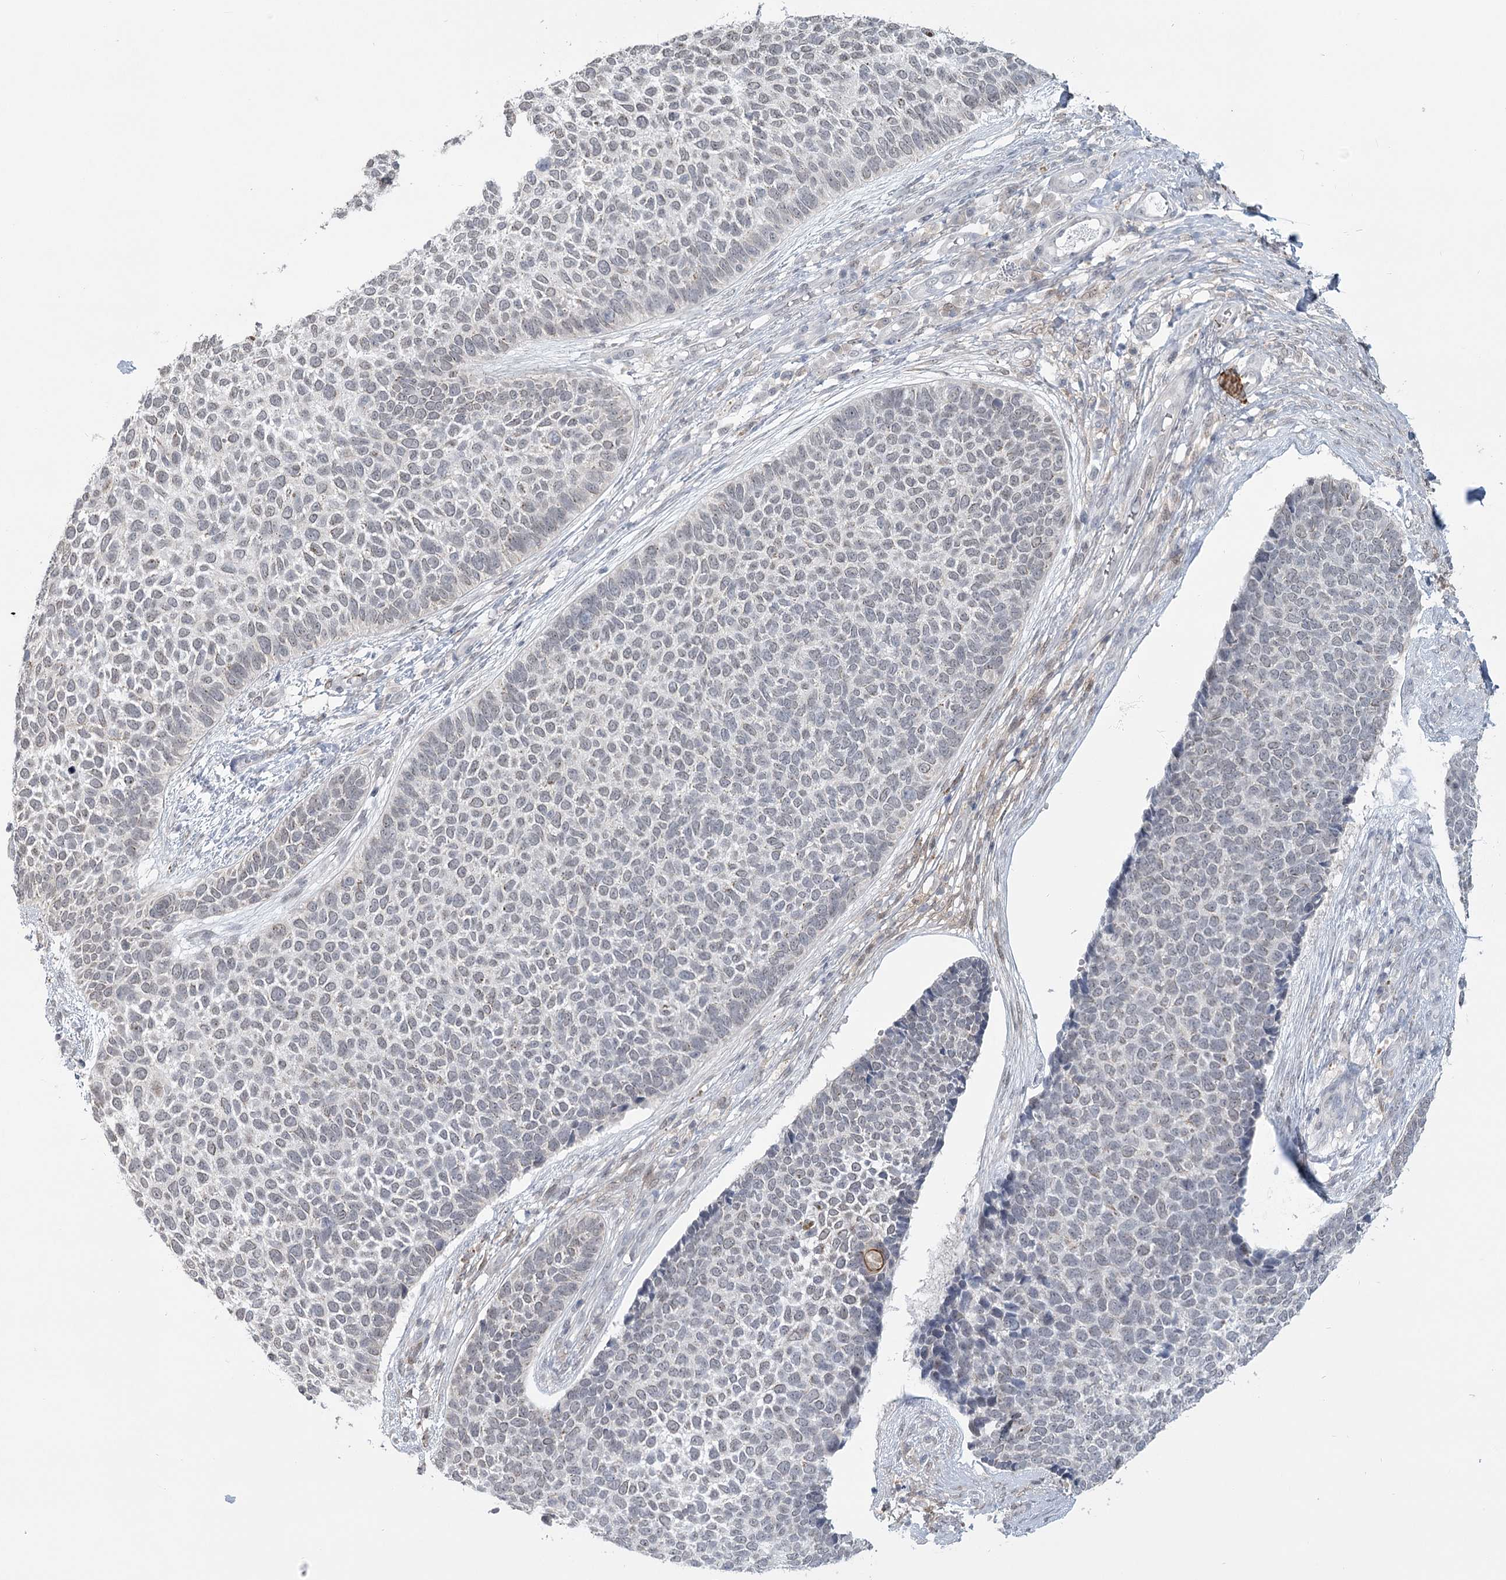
{"staining": {"intensity": "negative", "quantity": "none", "location": "none"}, "tissue": "skin cancer", "cell_type": "Tumor cells", "image_type": "cancer", "snomed": [{"axis": "morphology", "description": "Basal cell carcinoma"}, {"axis": "topography", "description": "Skin"}], "caption": "Tumor cells are negative for protein expression in human basal cell carcinoma (skin). (Stains: DAB immunohistochemistry with hematoxylin counter stain, Microscopy: brightfield microscopy at high magnification).", "gene": "TMEM70", "patient": {"sex": "female", "age": 84}}